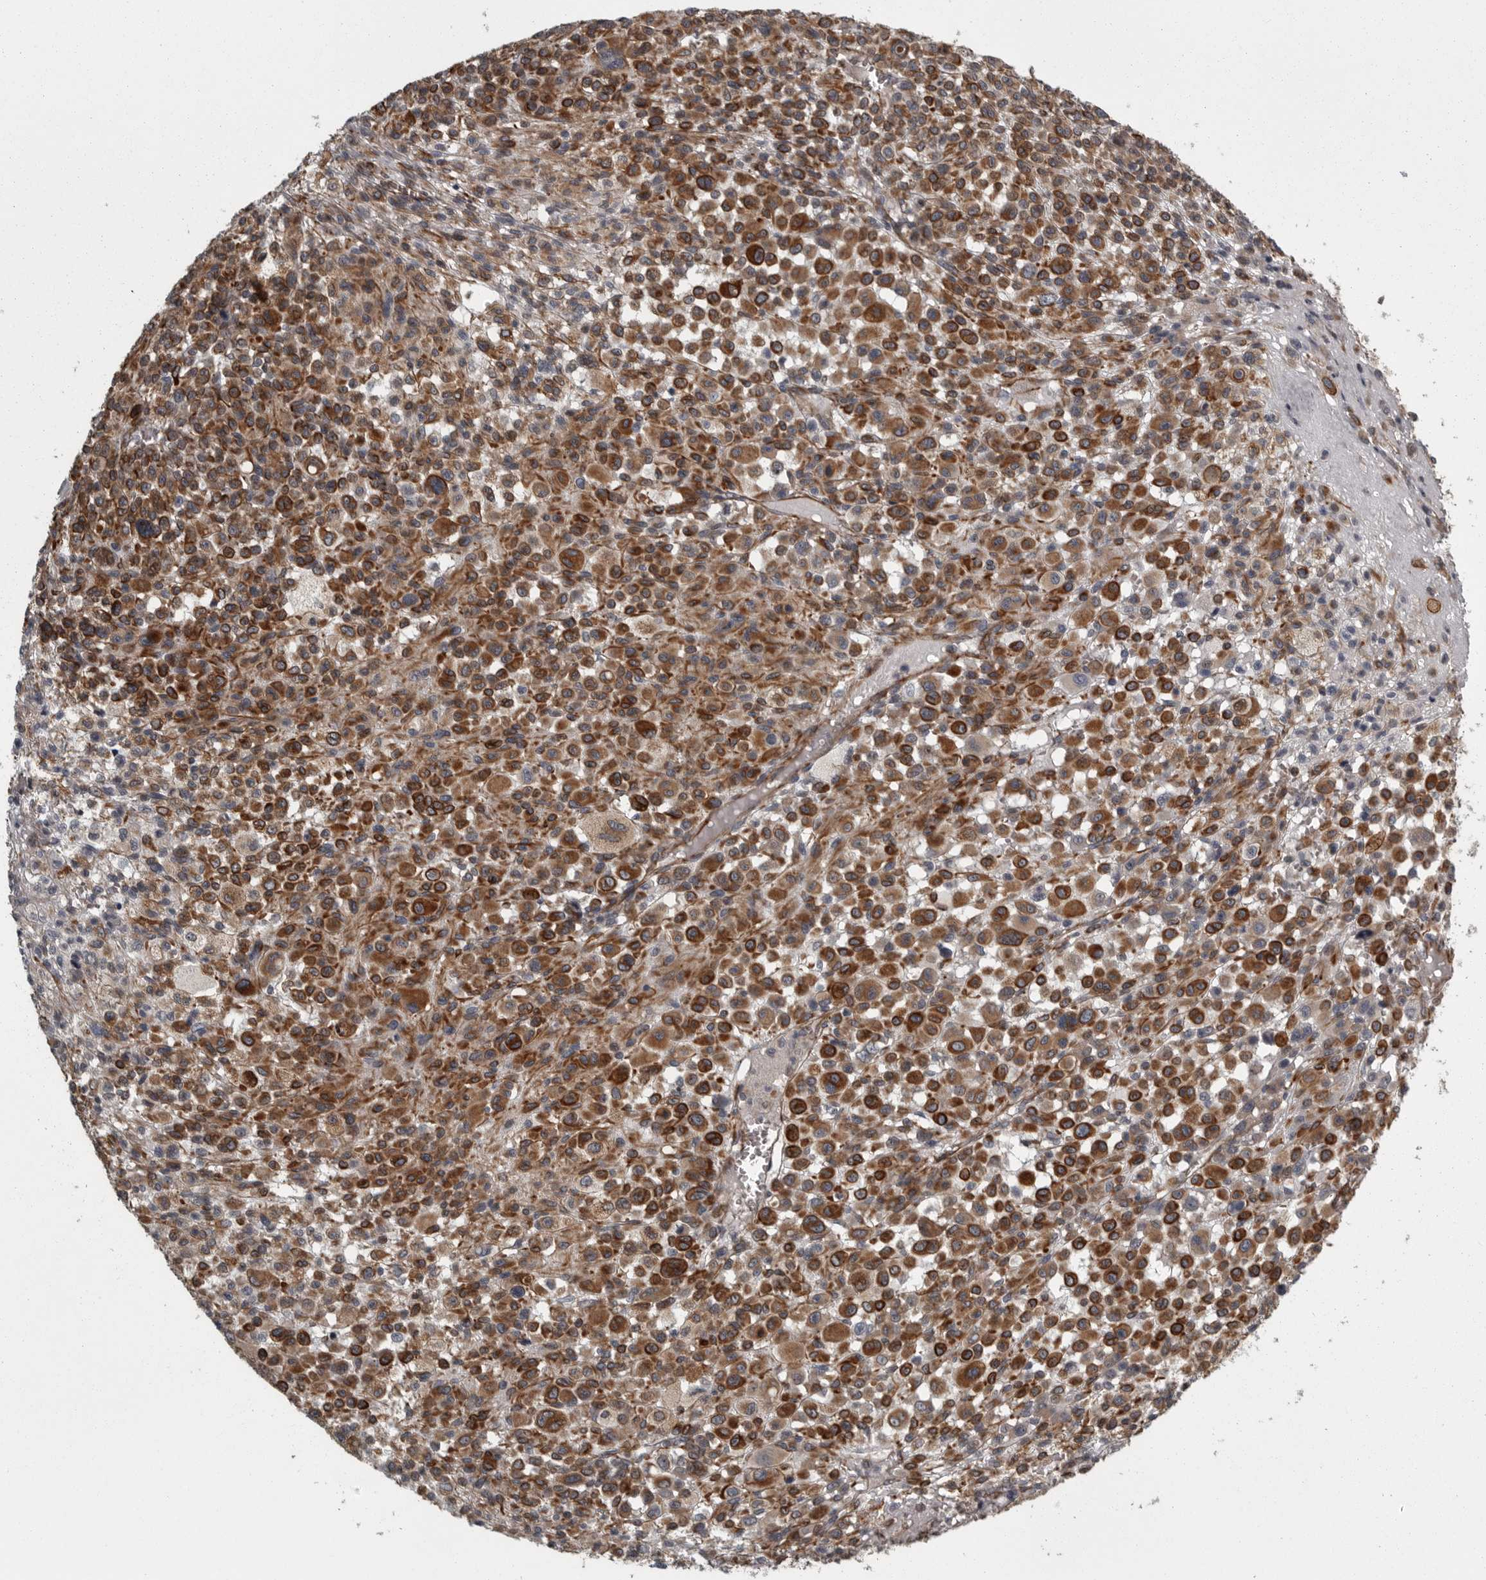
{"staining": {"intensity": "strong", "quantity": ">75%", "location": "cytoplasmic/membranous"}, "tissue": "melanoma", "cell_type": "Tumor cells", "image_type": "cancer", "snomed": [{"axis": "morphology", "description": "Malignant melanoma, Metastatic site"}, {"axis": "topography", "description": "Skin"}], "caption": "The micrograph demonstrates staining of malignant melanoma (metastatic site), revealing strong cytoplasmic/membranous protein positivity (brown color) within tumor cells.", "gene": "FAAP100", "patient": {"sex": "female", "age": 74}}